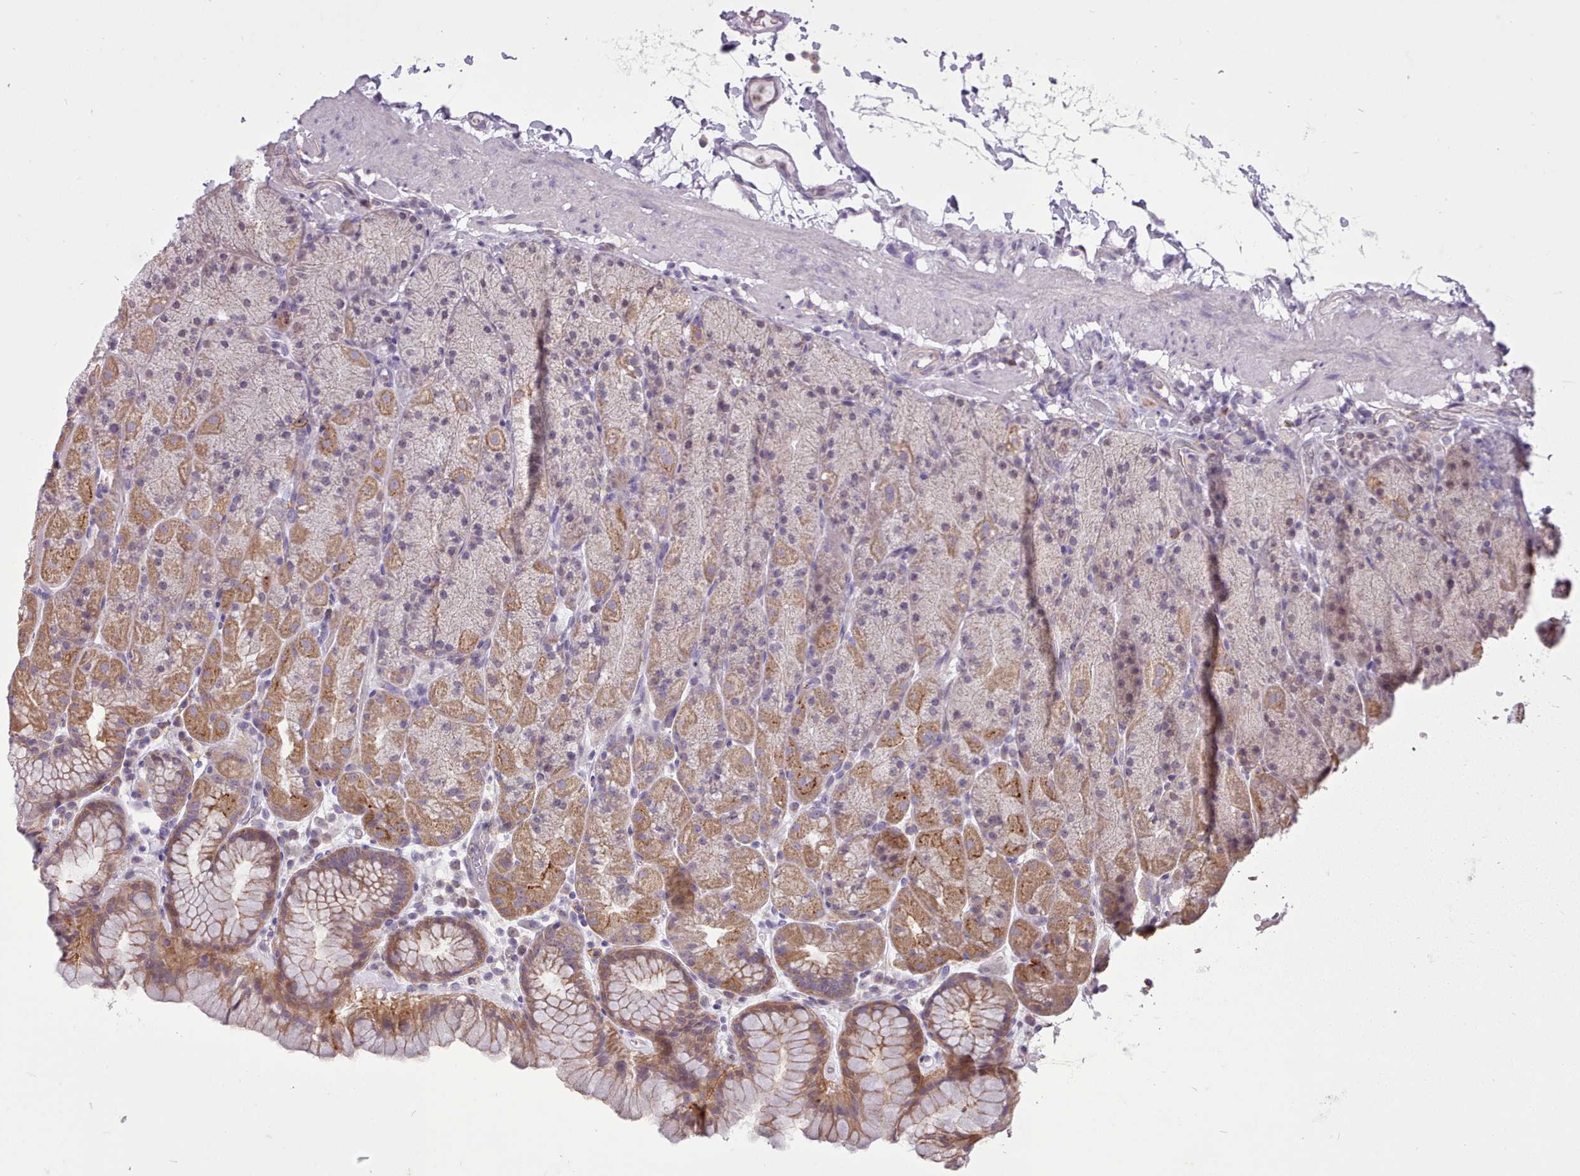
{"staining": {"intensity": "moderate", "quantity": "25%-75%", "location": "cytoplasmic/membranous"}, "tissue": "stomach", "cell_type": "Glandular cells", "image_type": "normal", "snomed": [{"axis": "morphology", "description": "Normal tissue, NOS"}, {"axis": "topography", "description": "Stomach, upper"}, {"axis": "topography", "description": "Stomach, lower"}], "caption": "About 25%-75% of glandular cells in benign human stomach show moderate cytoplasmic/membranous protein expression as visualized by brown immunohistochemical staining.", "gene": "SLURP1", "patient": {"sex": "male", "age": 67}}